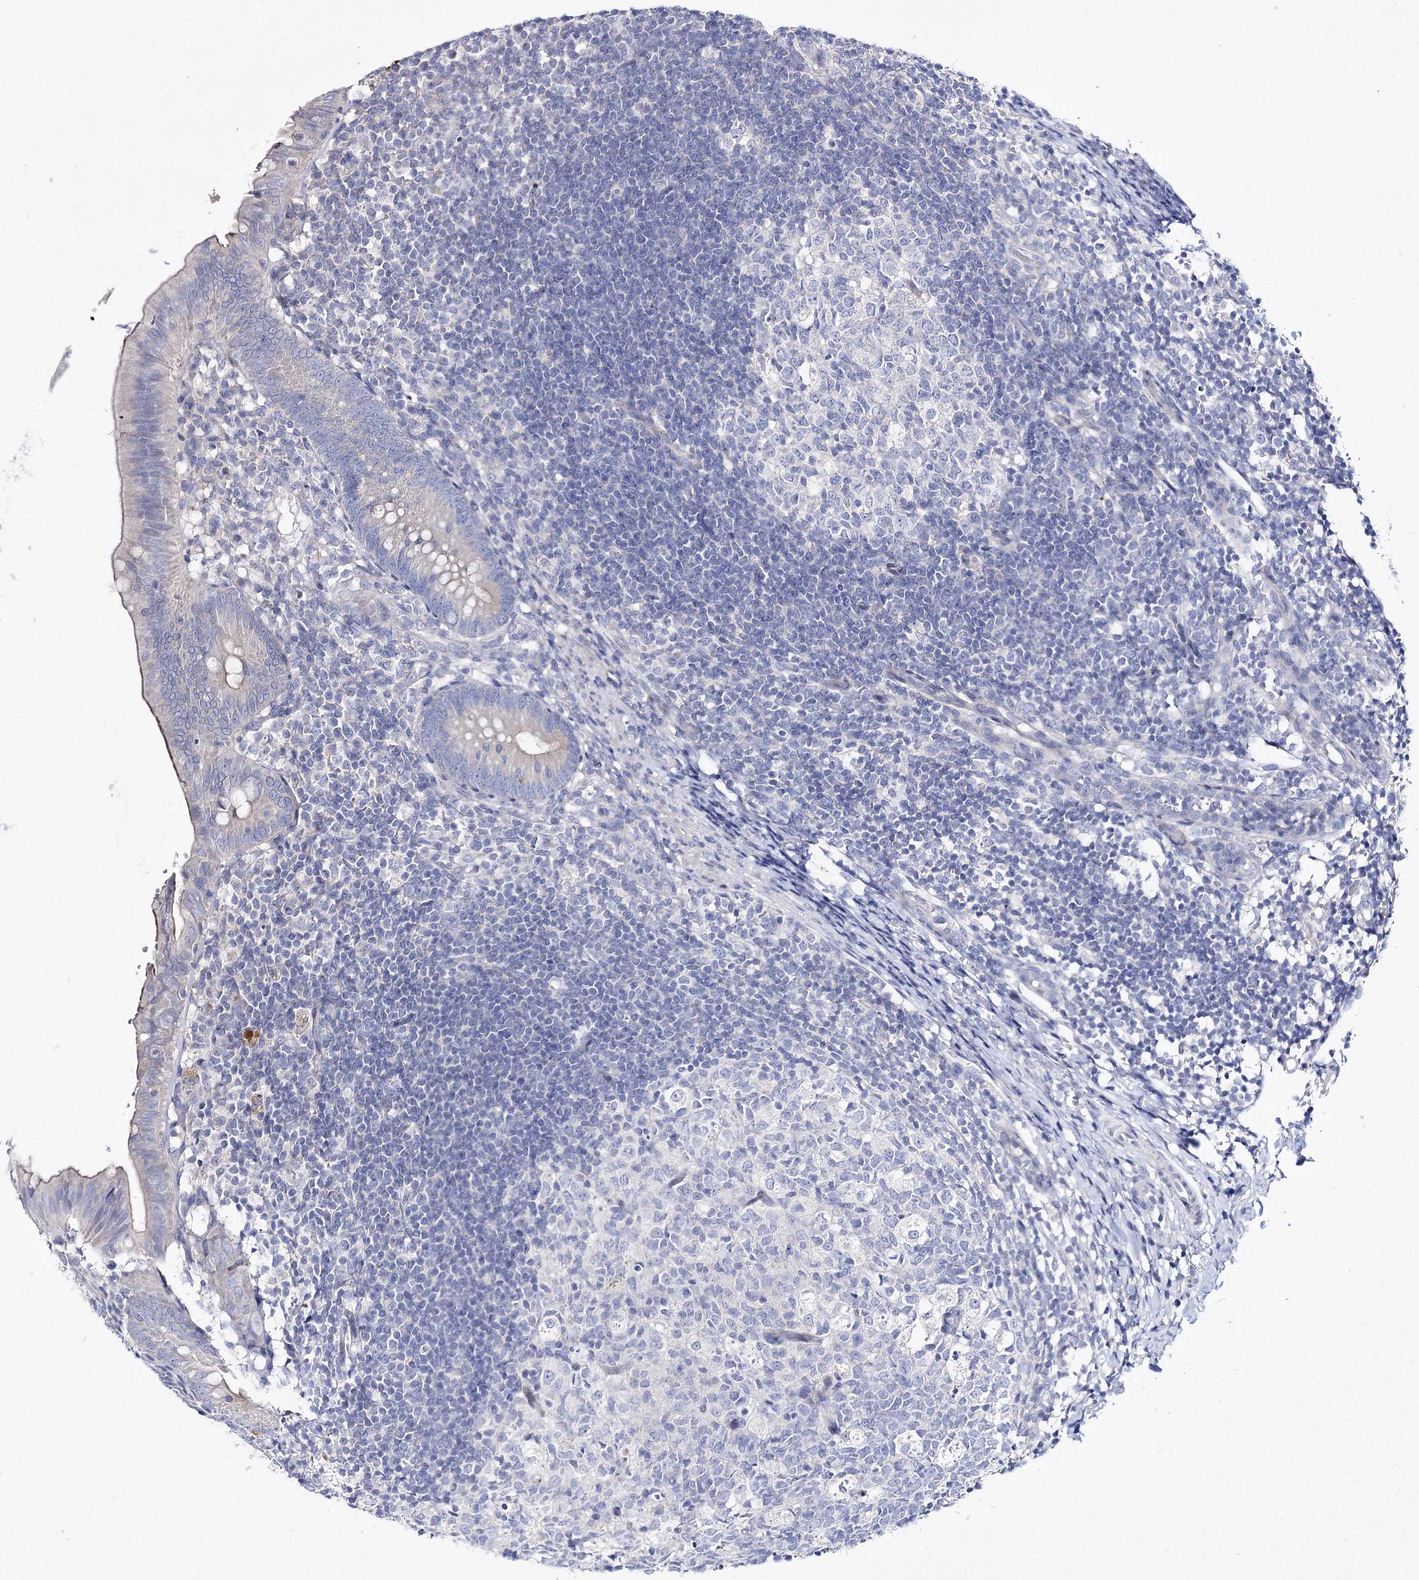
{"staining": {"intensity": "negative", "quantity": "none", "location": "none"}, "tissue": "appendix", "cell_type": "Glandular cells", "image_type": "normal", "snomed": [{"axis": "morphology", "description": "Normal tissue, NOS"}, {"axis": "topography", "description": "Appendix"}], "caption": "Immunohistochemistry image of normal appendix stained for a protein (brown), which reveals no positivity in glandular cells. The staining was performed using DAB (3,3'-diaminobenzidine) to visualize the protein expression in brown, while the nuclei were stained in blue with hematoxylin (Magnification: 20x).", "gene": "LRRC14B", "patient": {"sex": "male", "age": 1}}